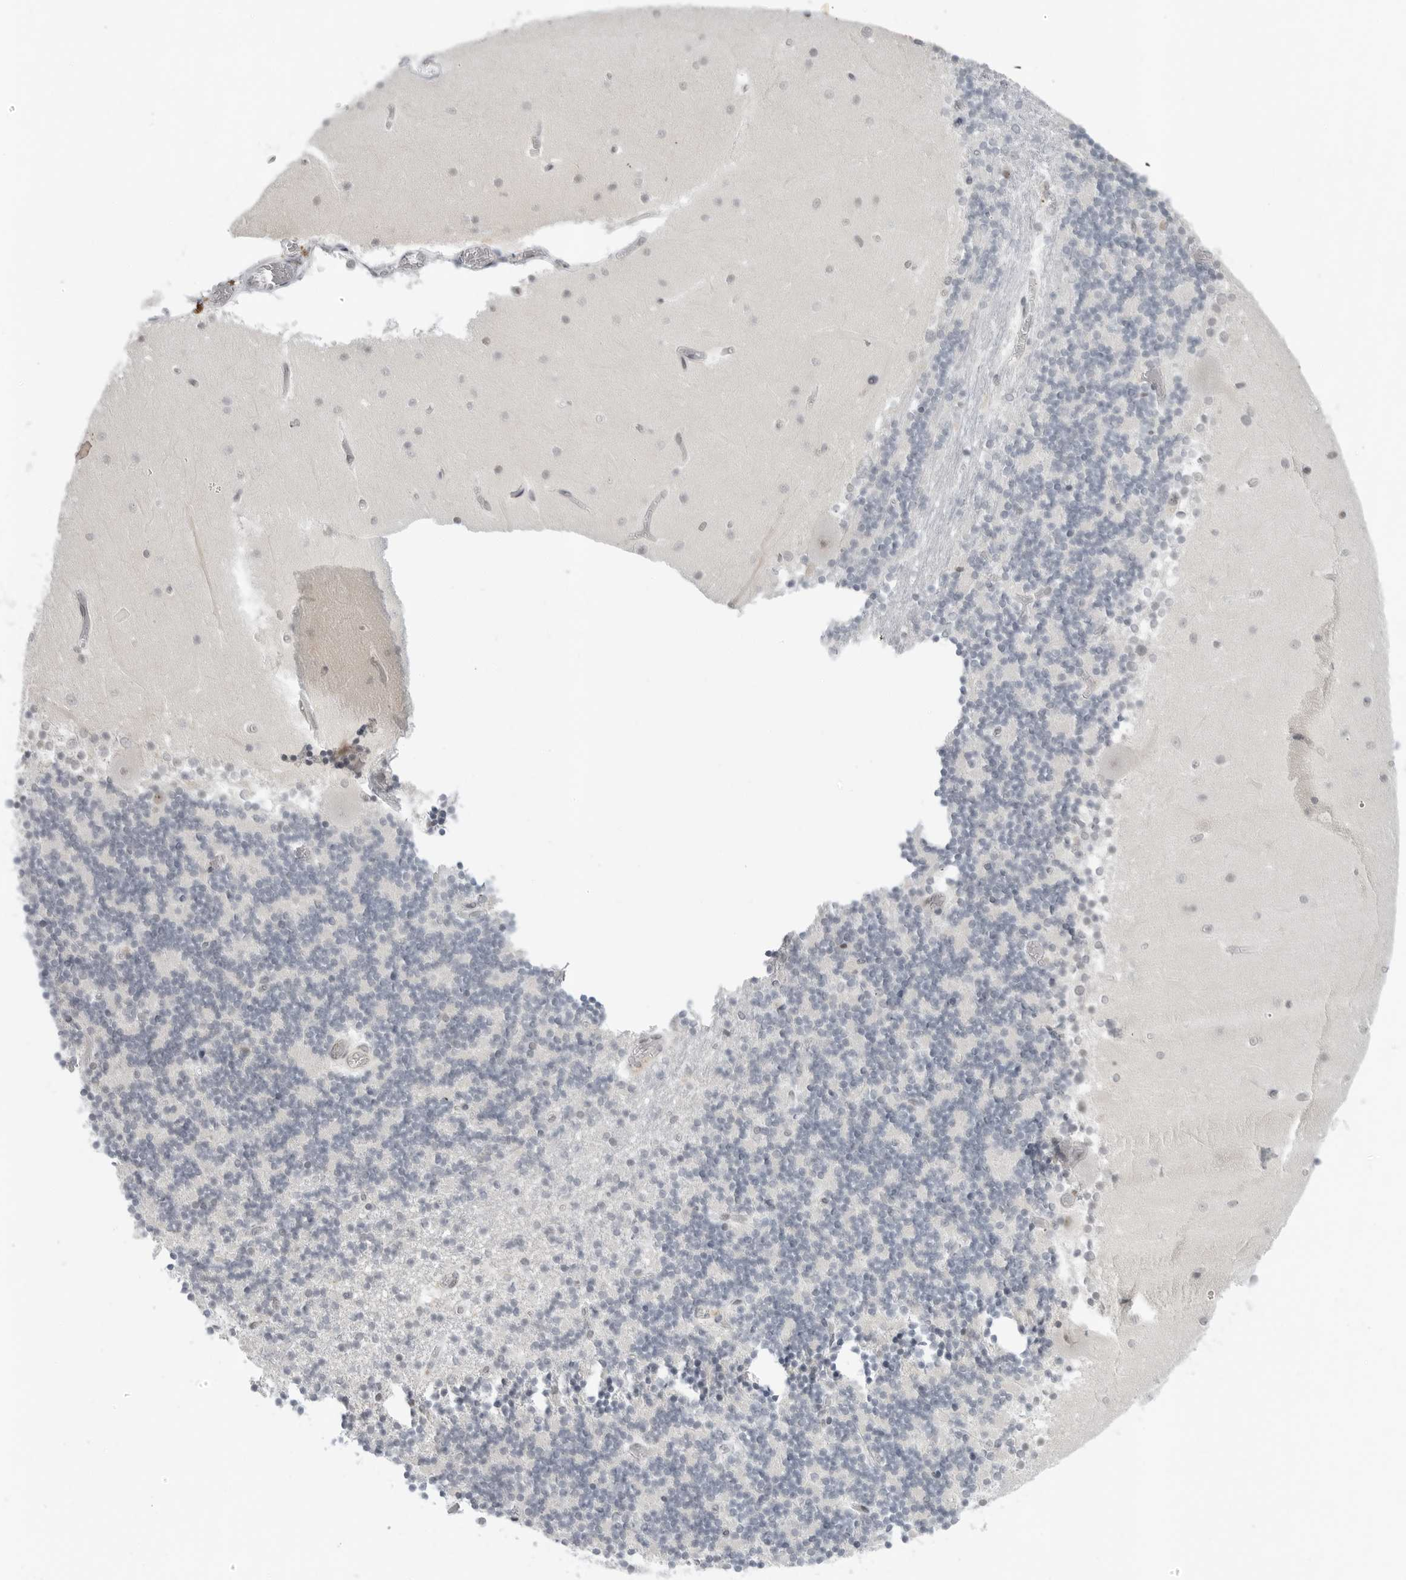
{"staining": {"intensity": "weak", "quantity": "<25%", "location": "nuclear"}, "tissue": "cerebellum", "cell_type": "Cells in granular layer", "image_type": "normal", "snomed": [{"axis": "morphology", "description": "Normal tissue, NOS"}, {"axis": "topography", "description": "Cerebellum"}], "caption": "IHC image of unremarkable cerebellum: human cerebellum stained with DAB (3,3'-diaminobenzidine) displays no significant protein staining in cells in granular layer.", "gene": "WRAP53", "patient": {"sex": "female", "age": 28}}